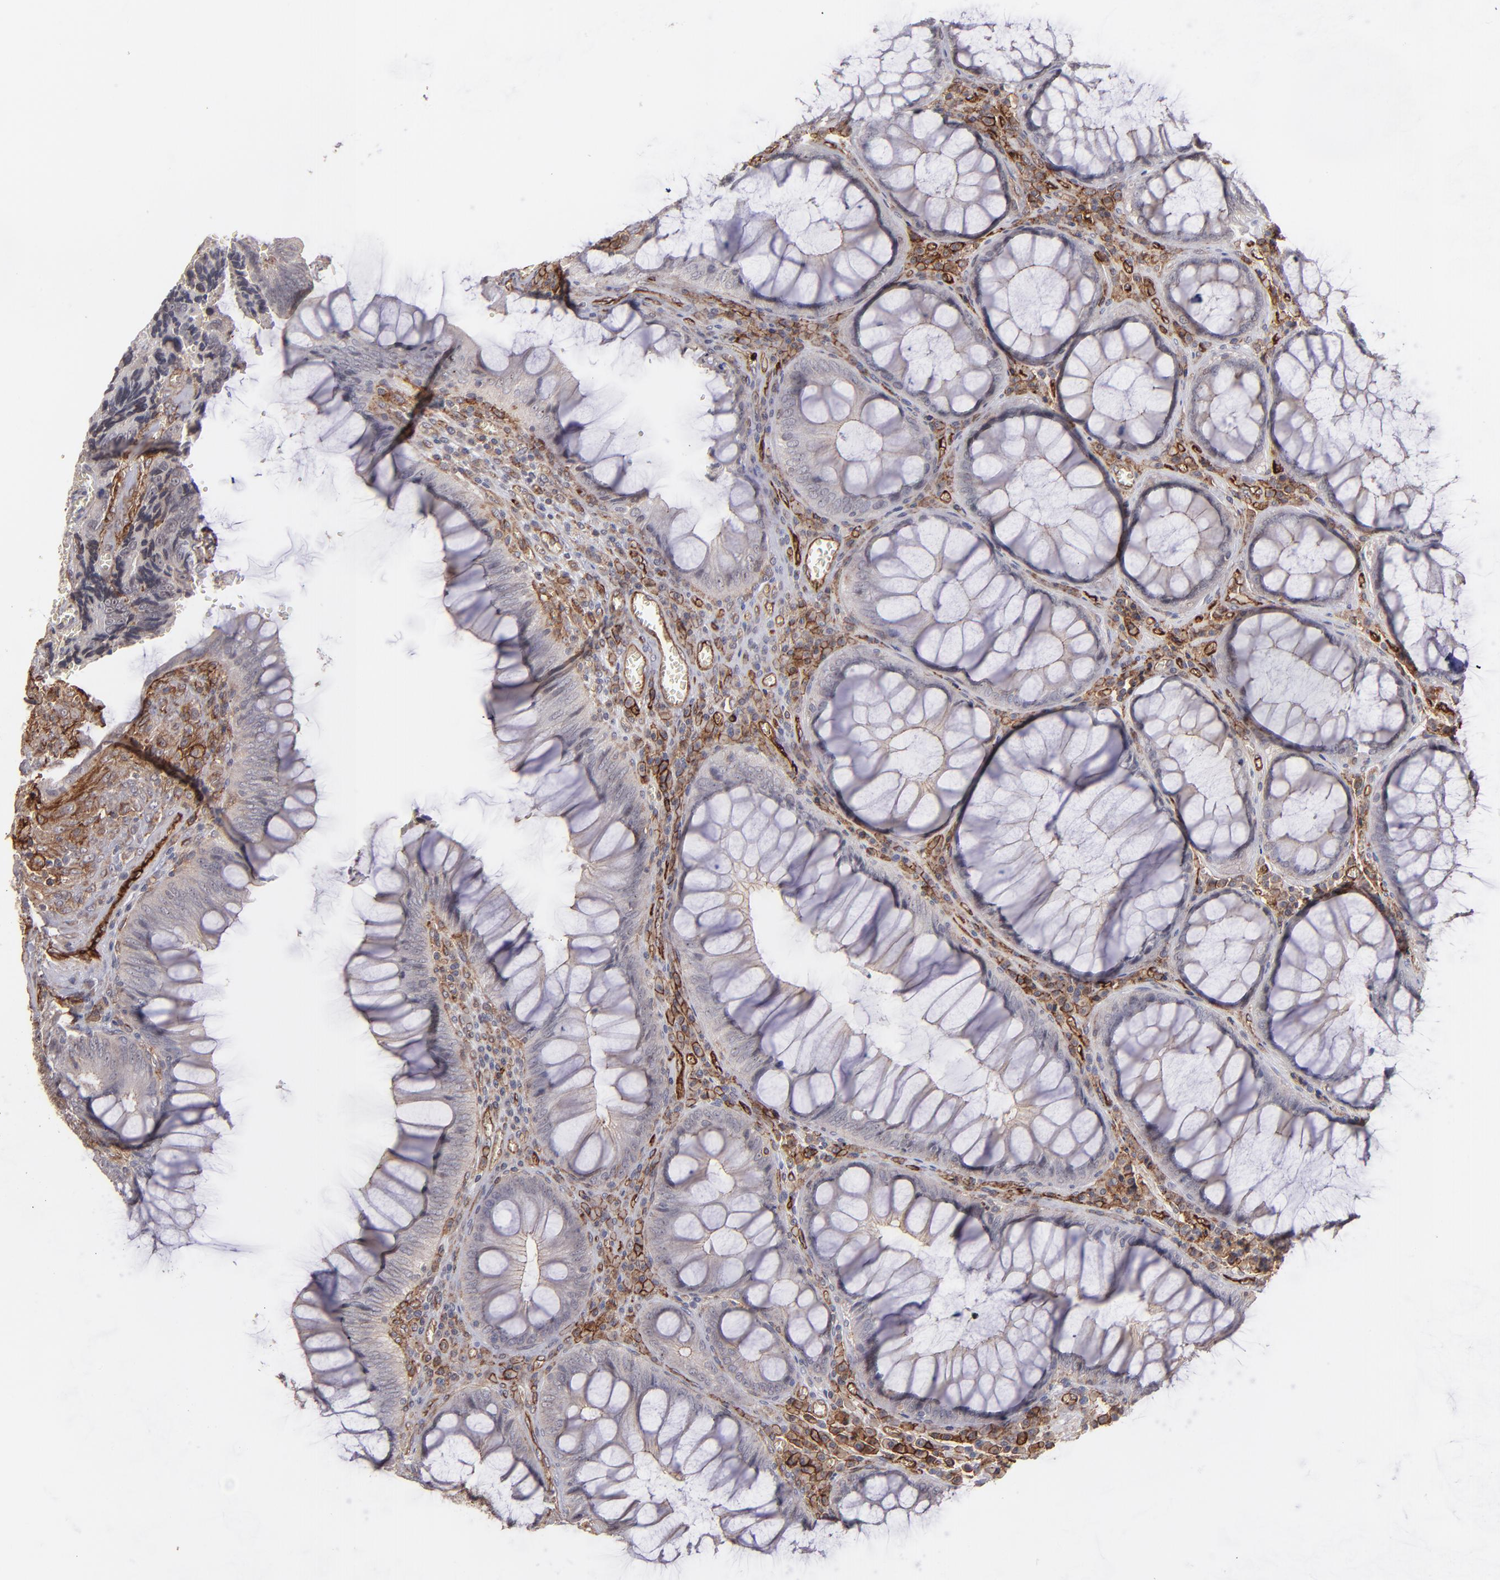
{"staining": {"intensity": "weak", "quantity": "25%-75%", "location": "cytoplasmic/membranous"}, "tissue": "colorectal cancer", "cell_type": "Tumor cells", "image_type": "cancer", "snomed": [{"axis": "morphology", "description": "Adenocarcinoma, NOS"}, {"axis": "topography", "description": "Colon"}], "caption": "Weak cytoplasmic/membranous protein staining is seen in about 25%-75% of tumor cells in colorectal adenocarcinoma.", "gene": "ICAM1", "patient": {"sex": "male", "age": 72}}